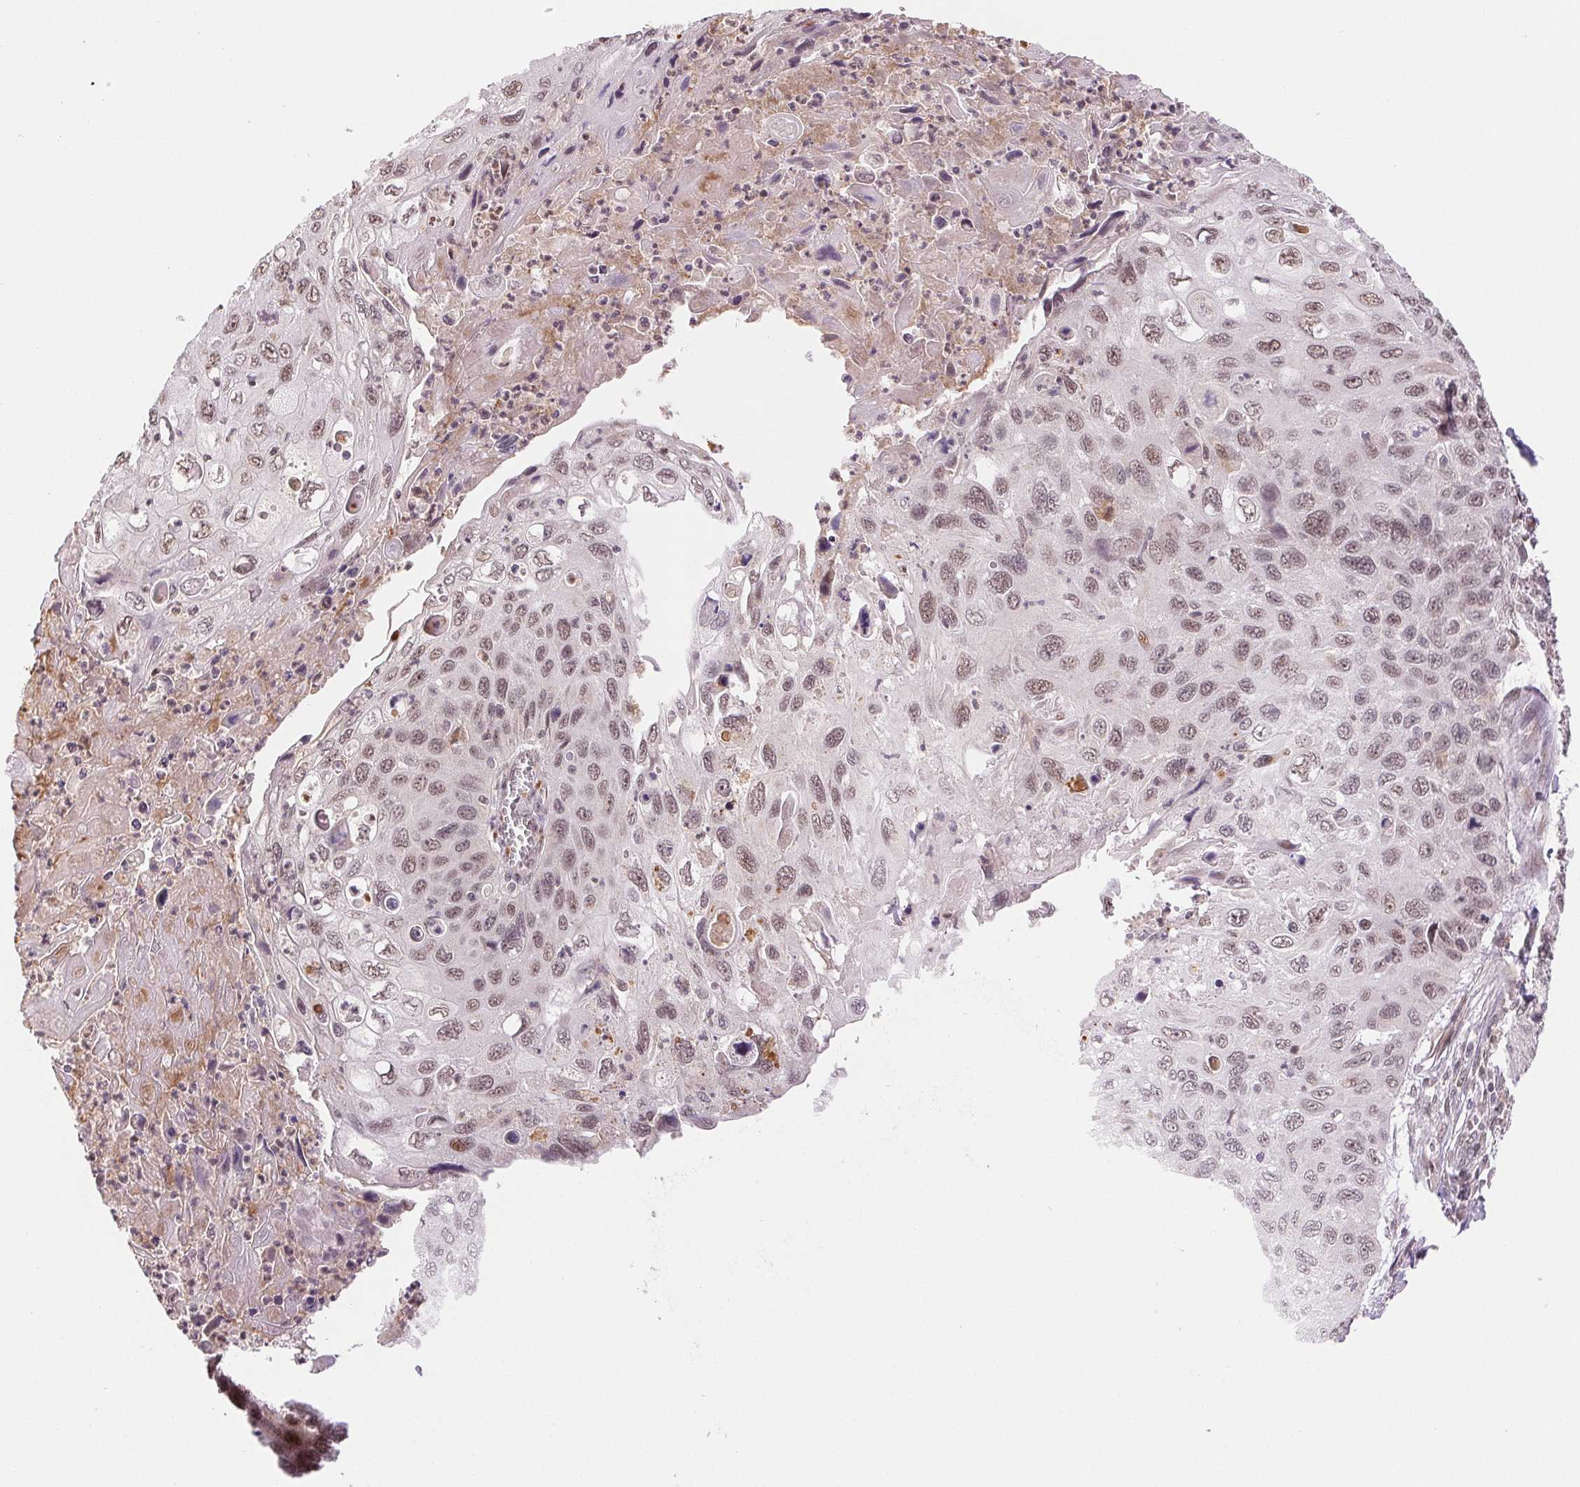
{"staining": {"intensity": "weak", "quantity": ">75%", "location": "nuclear"}, "tissue": "cervical cancer", "cell_type": "Tumor cells", "image_type": "cancer", "snomed": [{"axis": "morphology", "description": "Squamous cell carcinoma, NOS"}, {"axis": "topography", "description": "Cervix"}], "caption": "Protein analysis of cervical cancer (squamous cell carcinoma) tissue exhibits weak nuclear staining in approximately >75% of tumor cells.", "gene": "GRHL3", "patient": {"sex": "female", "age": 70}}